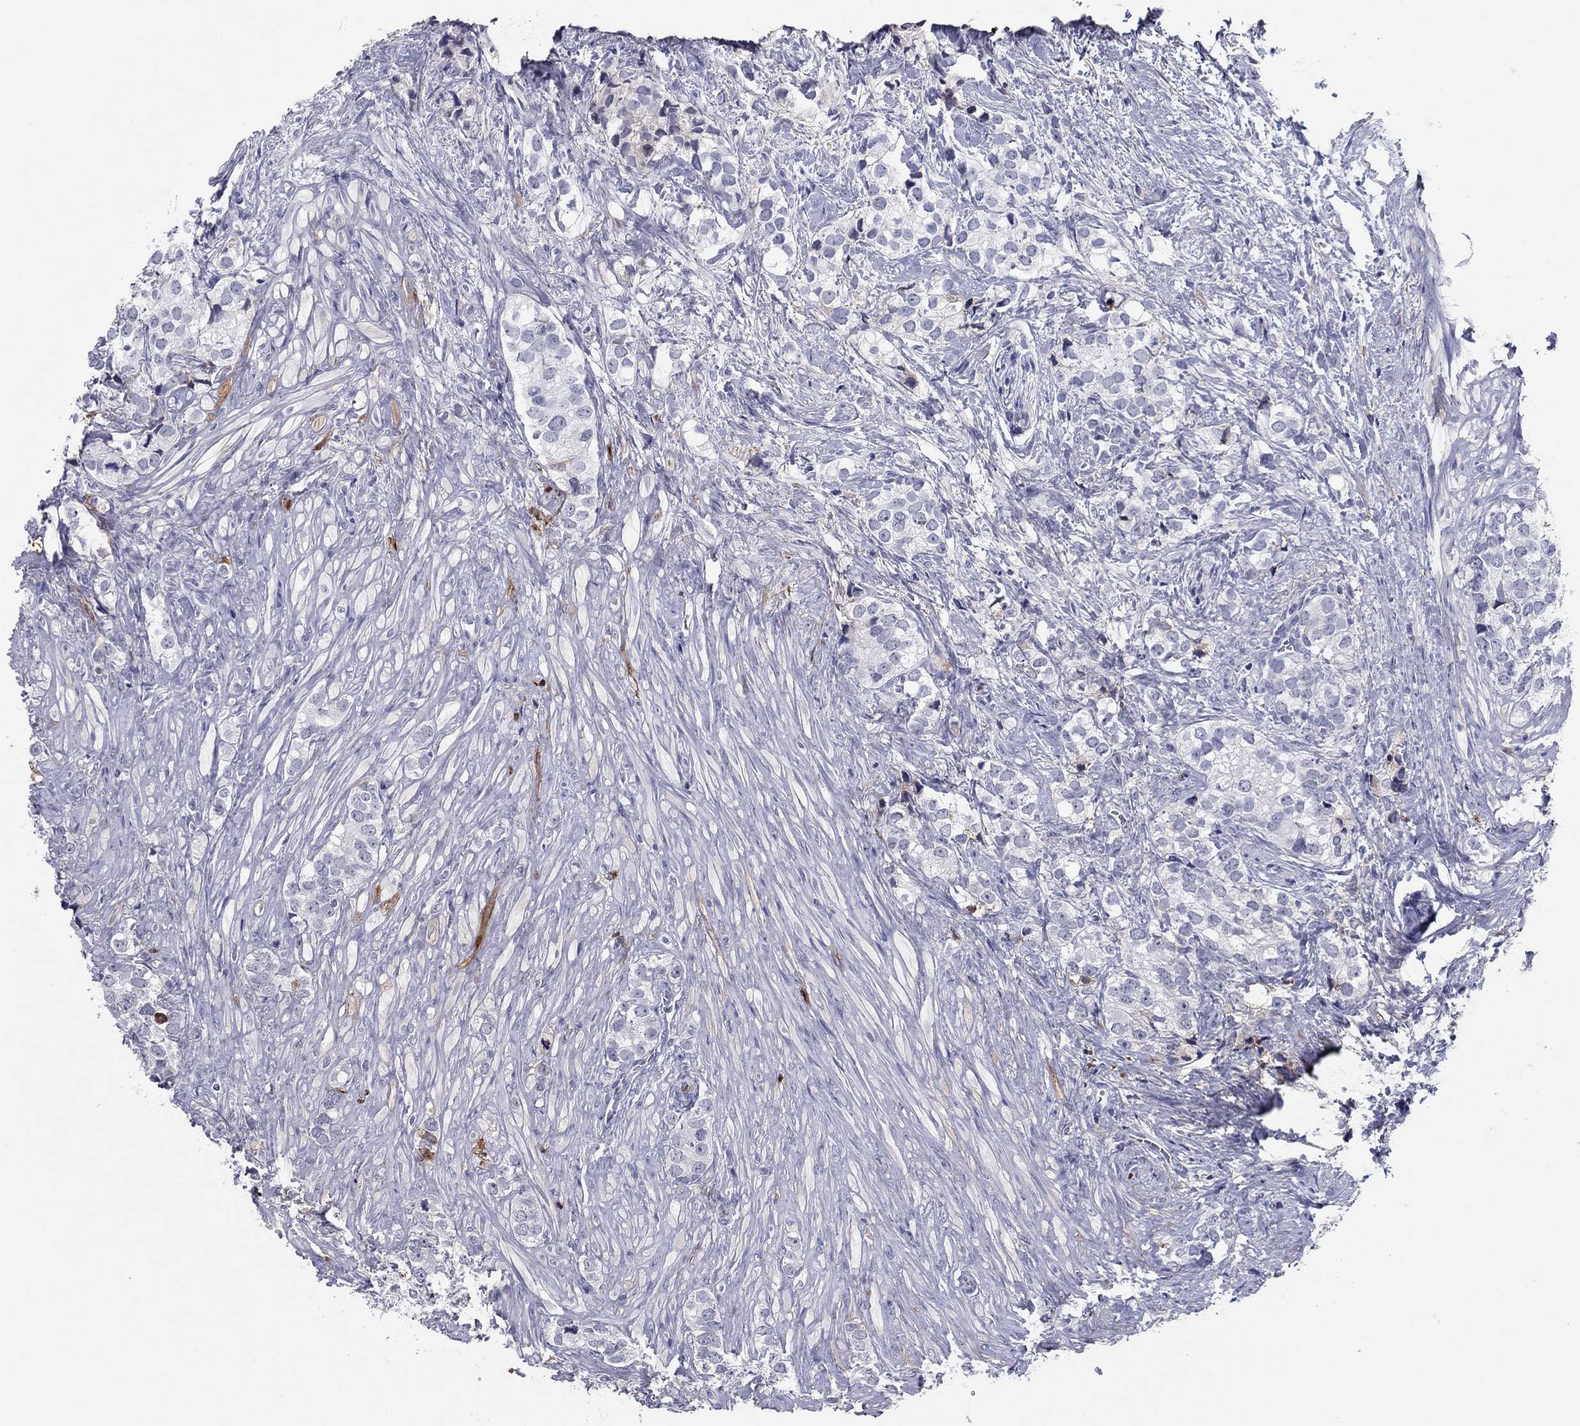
{"staining": {"intensity": "negative", "quantity": "none", "location": "none"}, "tissue": "prostate cancer", "cell_type": "Tumor cells", "image_type": "cancer", "snomed": [{"axis": "morphology", "description": "Adenocarcinoma, NOS"}, {"axis": "topography", "description": "Prostate and seminal vesicle, NOS"}], "caption": "The micrograph shows no staining of tumor cells in prostate cancer.", "gene": "HPX", "patient": {"sex": "male", "age": 63}}